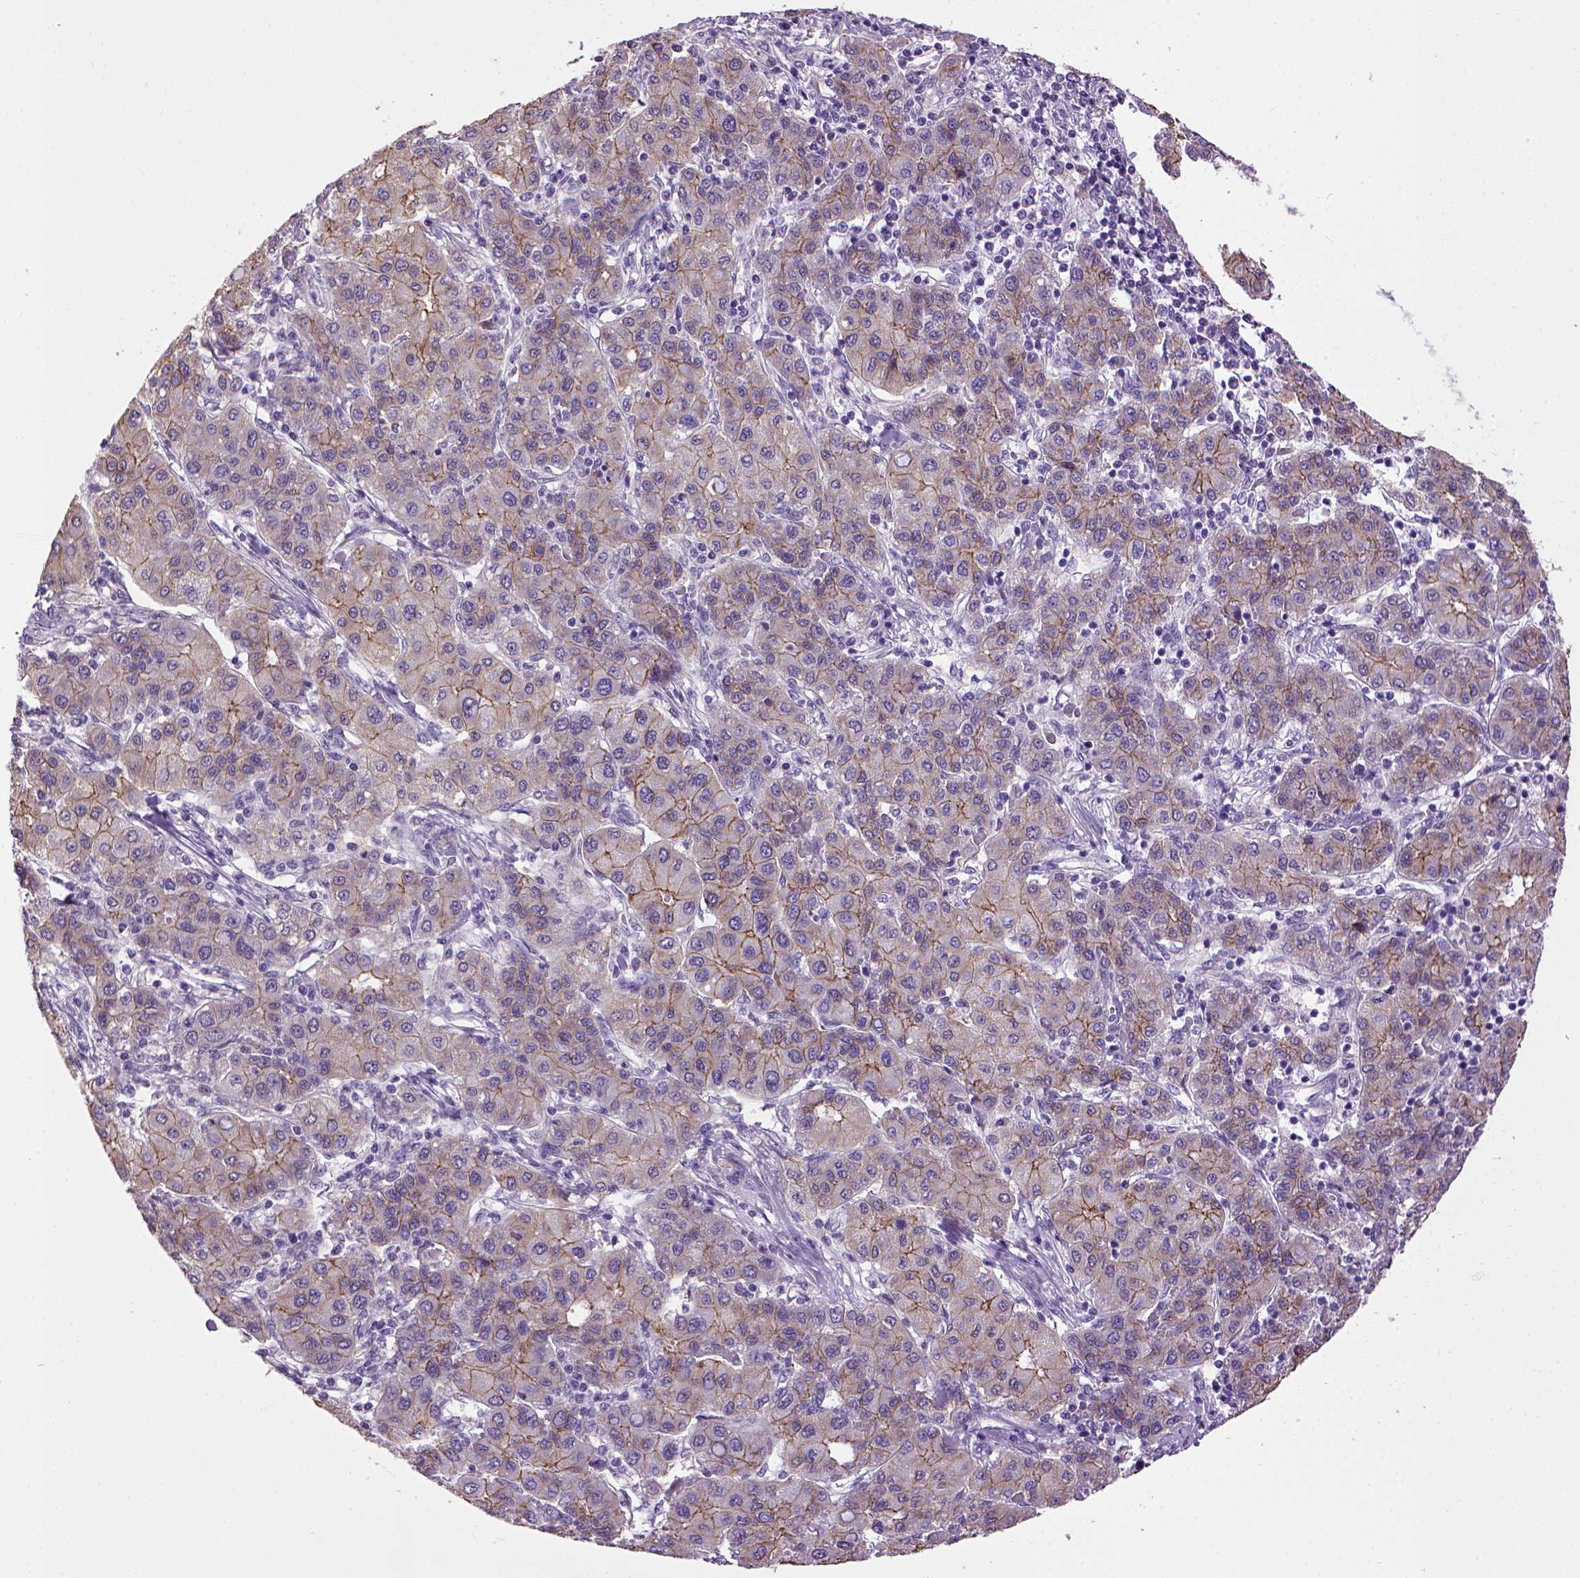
{"staining": {"intensity": "moderate", "quantity": "25%-75%", "location": "cytoplasmic/membranous"}, "tissue": "liver cancer", "cell_type": "Tumor cells", "image_type": "cancer", "snomed": [{"axis": "morphology", "description": "Carcinoma, Hepatocellular, NOS"}, {"axis": "topography", "description": "Liver"}], "caption": "Liver hepatocellular carcinoma tissue shows moderate cytoplasmic/membranous positivity in about 25%-75% of tumor cells", "gene": "CDH1", "patient": {"sex": "male", "age": 65}}